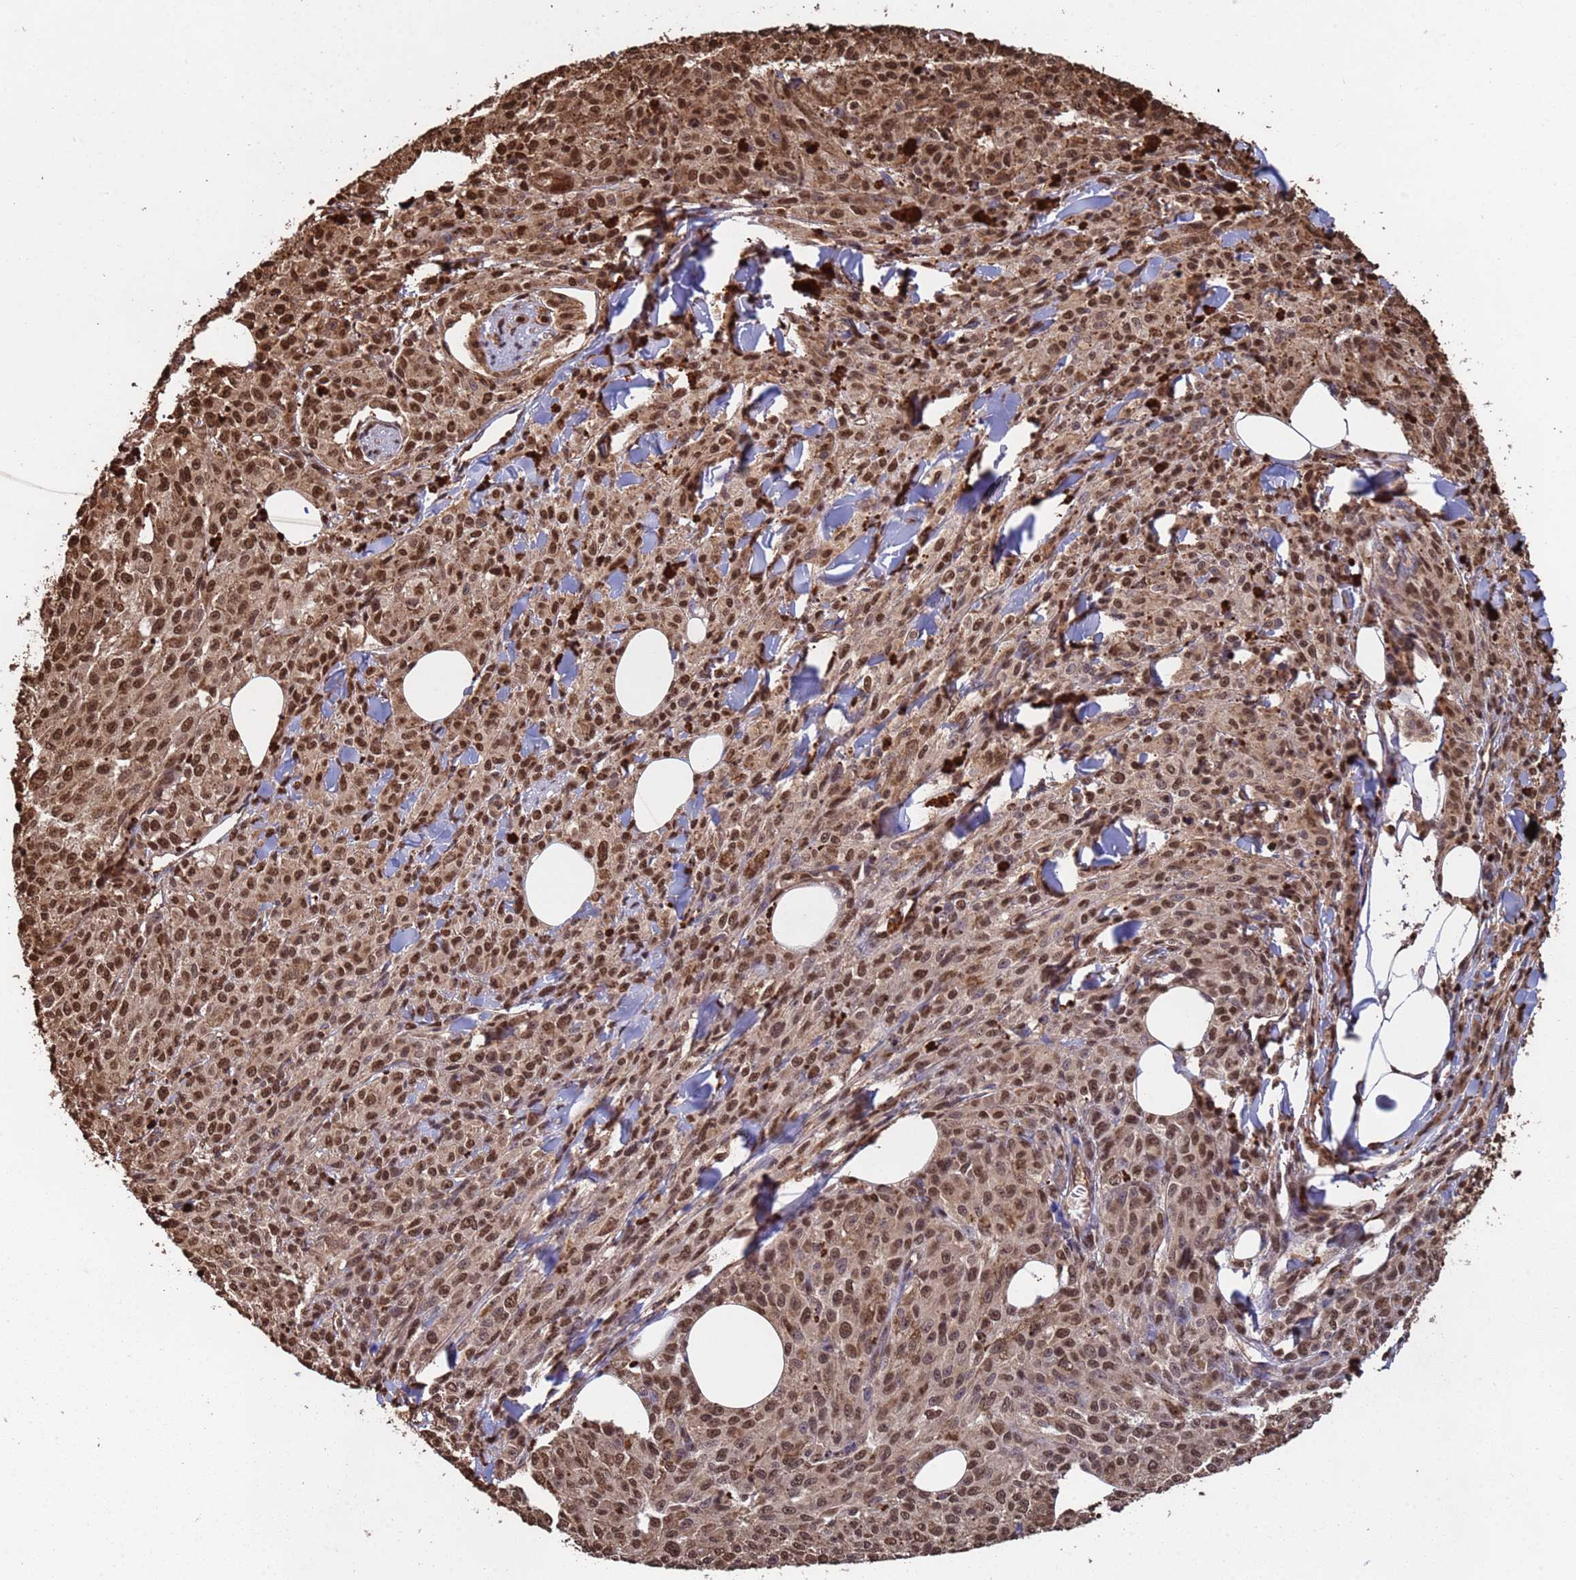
{"staining": {"intensity": "moderate", "quantity": ">75%", "location": "cytoplasmic/membranous,nuclear"}, "tissue": "melanoma", "cell_type": "Tumor cells", "image_type": "cancer", "snomed": [{"axis": "morphology", "description": "Malignant melanoma, NOS"}, {"axis": "topography", "description": "Skin"}], "caption": "Protein expression analysis of malignant melanoma reveals moderate cytoplasmic/membranous and nuclear positivity in approximately >75% of tumor cells.", "gene": "SUMO4", "patient": {"sex": "female", "age": 52}}